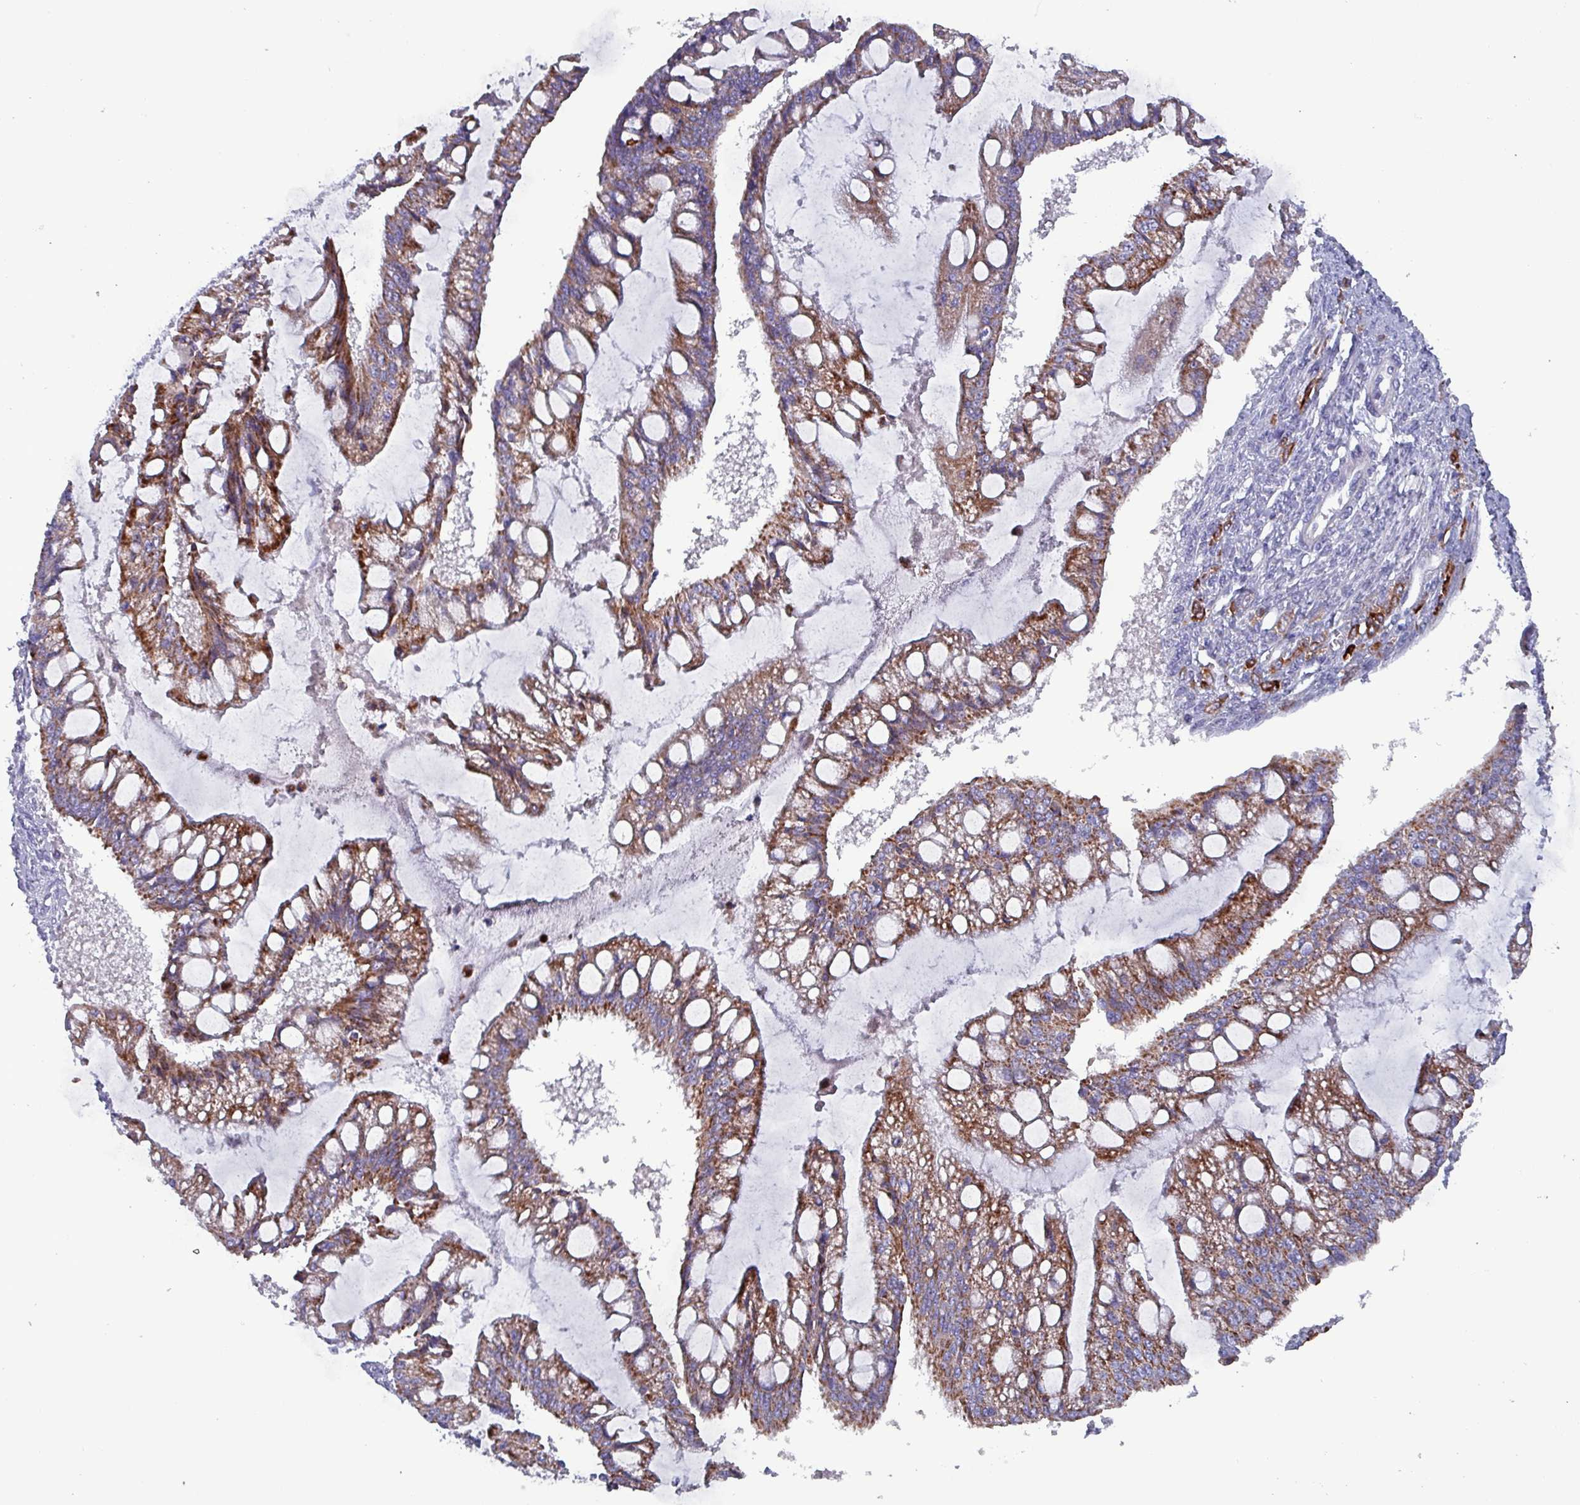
{"staining": {"intensity": "moderate", "quantity": ">75%", "location": "cytoplasmic/membranous"}, "tissue": "ovarian cancer", "cell_type": "Tumor cells", "image_type": "cancer", "snomed": [{"axis": "morphology", "description": "Cystadenocarcinoma, mucinous, NOS"}, {"axis": "topography", "description": "Ovary"}], "caption": "DAB immunohistochemical staining of human ovarian mucinous cystadenocarcinoma reveals moderate cytoplasmic/membranous protein positivity in about >75% of tumor cells. Nuclei are stained in blue.", "gene": "HSD3B7", "patient": {"sex": "female", "age": 73}}